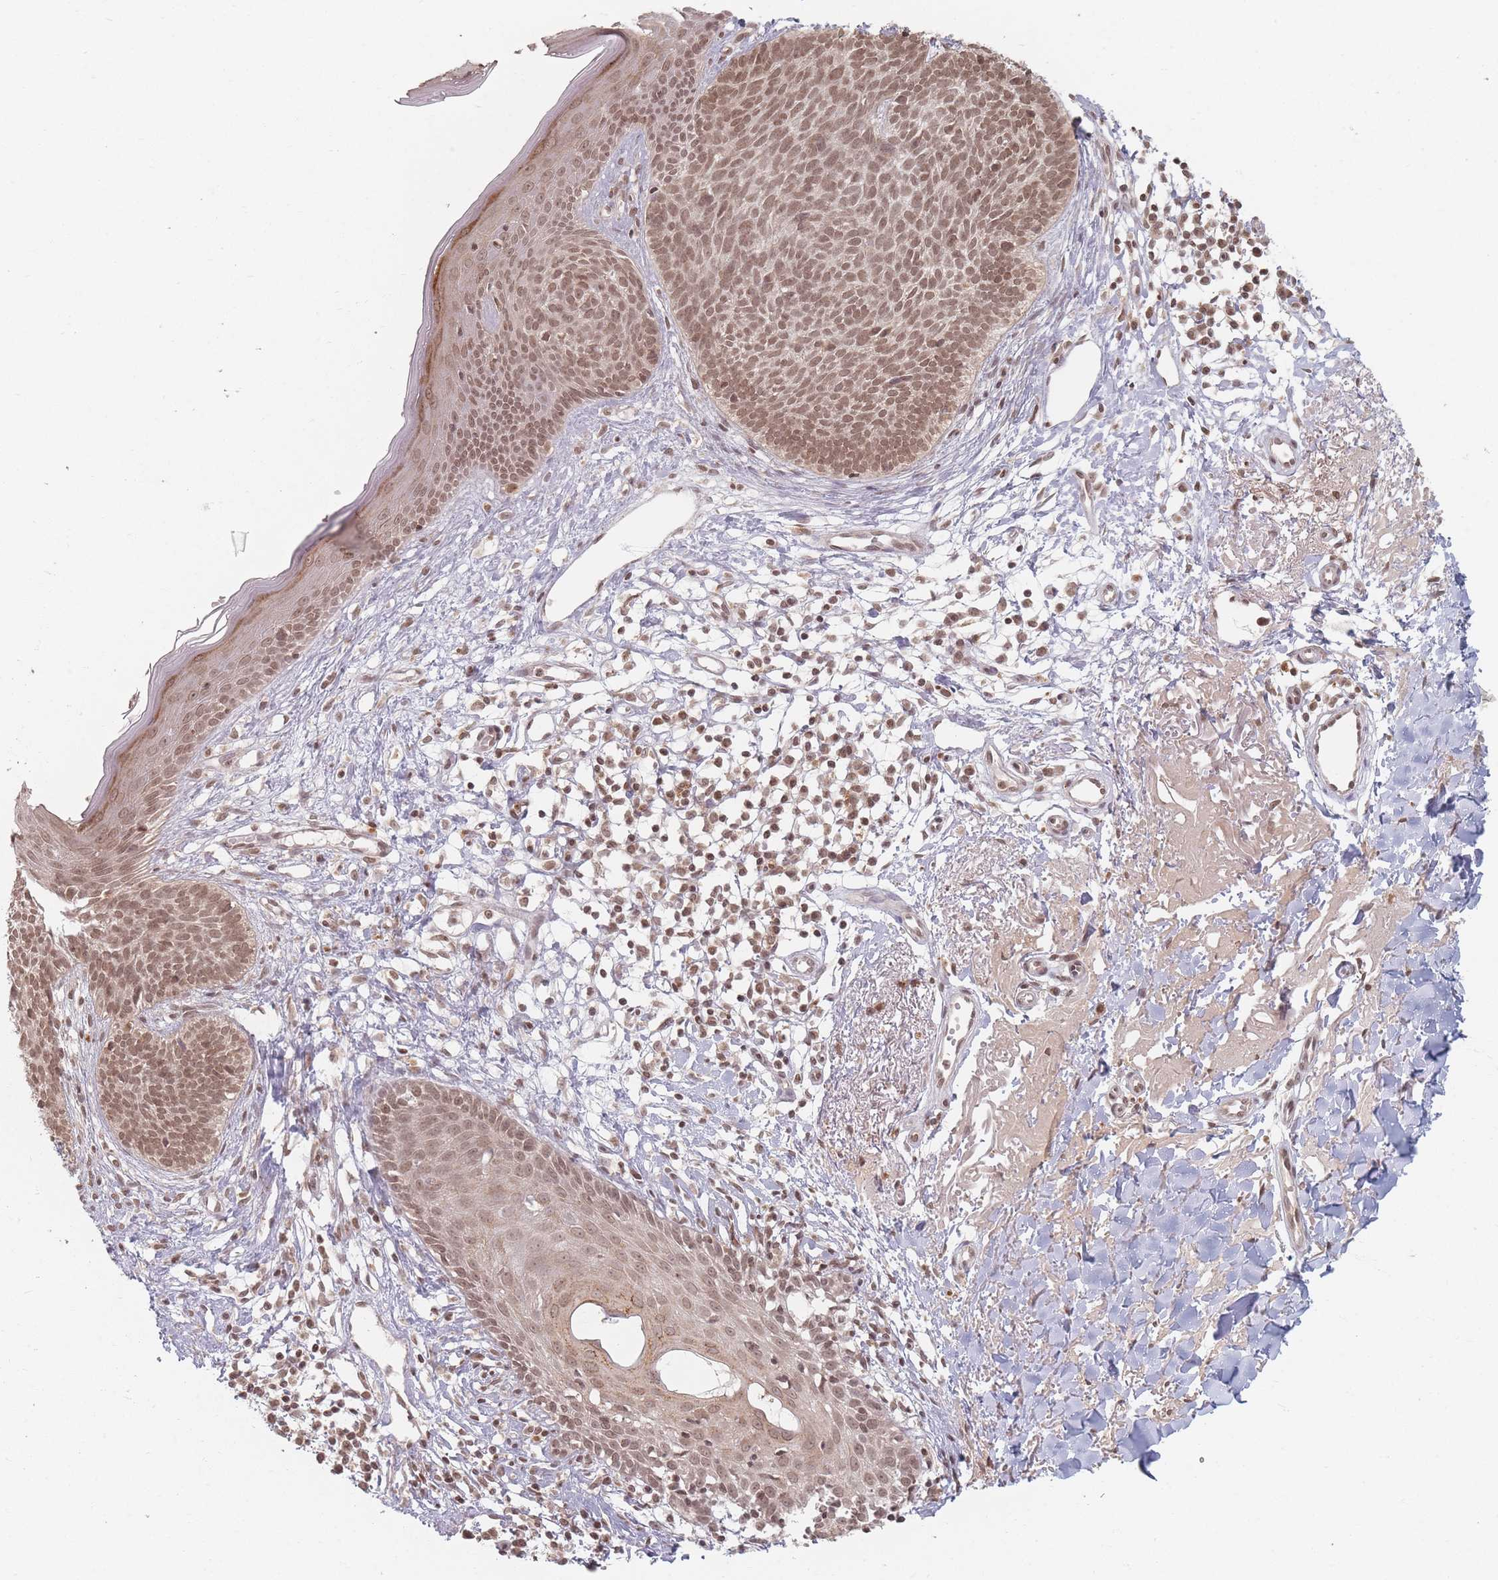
{"staining": {"intensity": "moderate", "quantity": ">75%", "location": "nuclear"}, "tissue": "skin cancer", "cell_type": "Tumor cells", "image_type": "cancer", "snomed": [{"axis": "morphology", "description": "Basal cell carcinoma"}, {"axis": "topography", "description": "Skin"}], "caption": "Brown immunohistochemical staining in skin cancer (basal cell carcinoma) reveals moderate nuclear staining in about >75% of tumor cells. (DAB (3,3'-diaminobenzidine) IHC, brown staining for protein, blue staining for nuclei).", "gene": "SPATA45", "patient": {"sex": "male", "age": 84}}